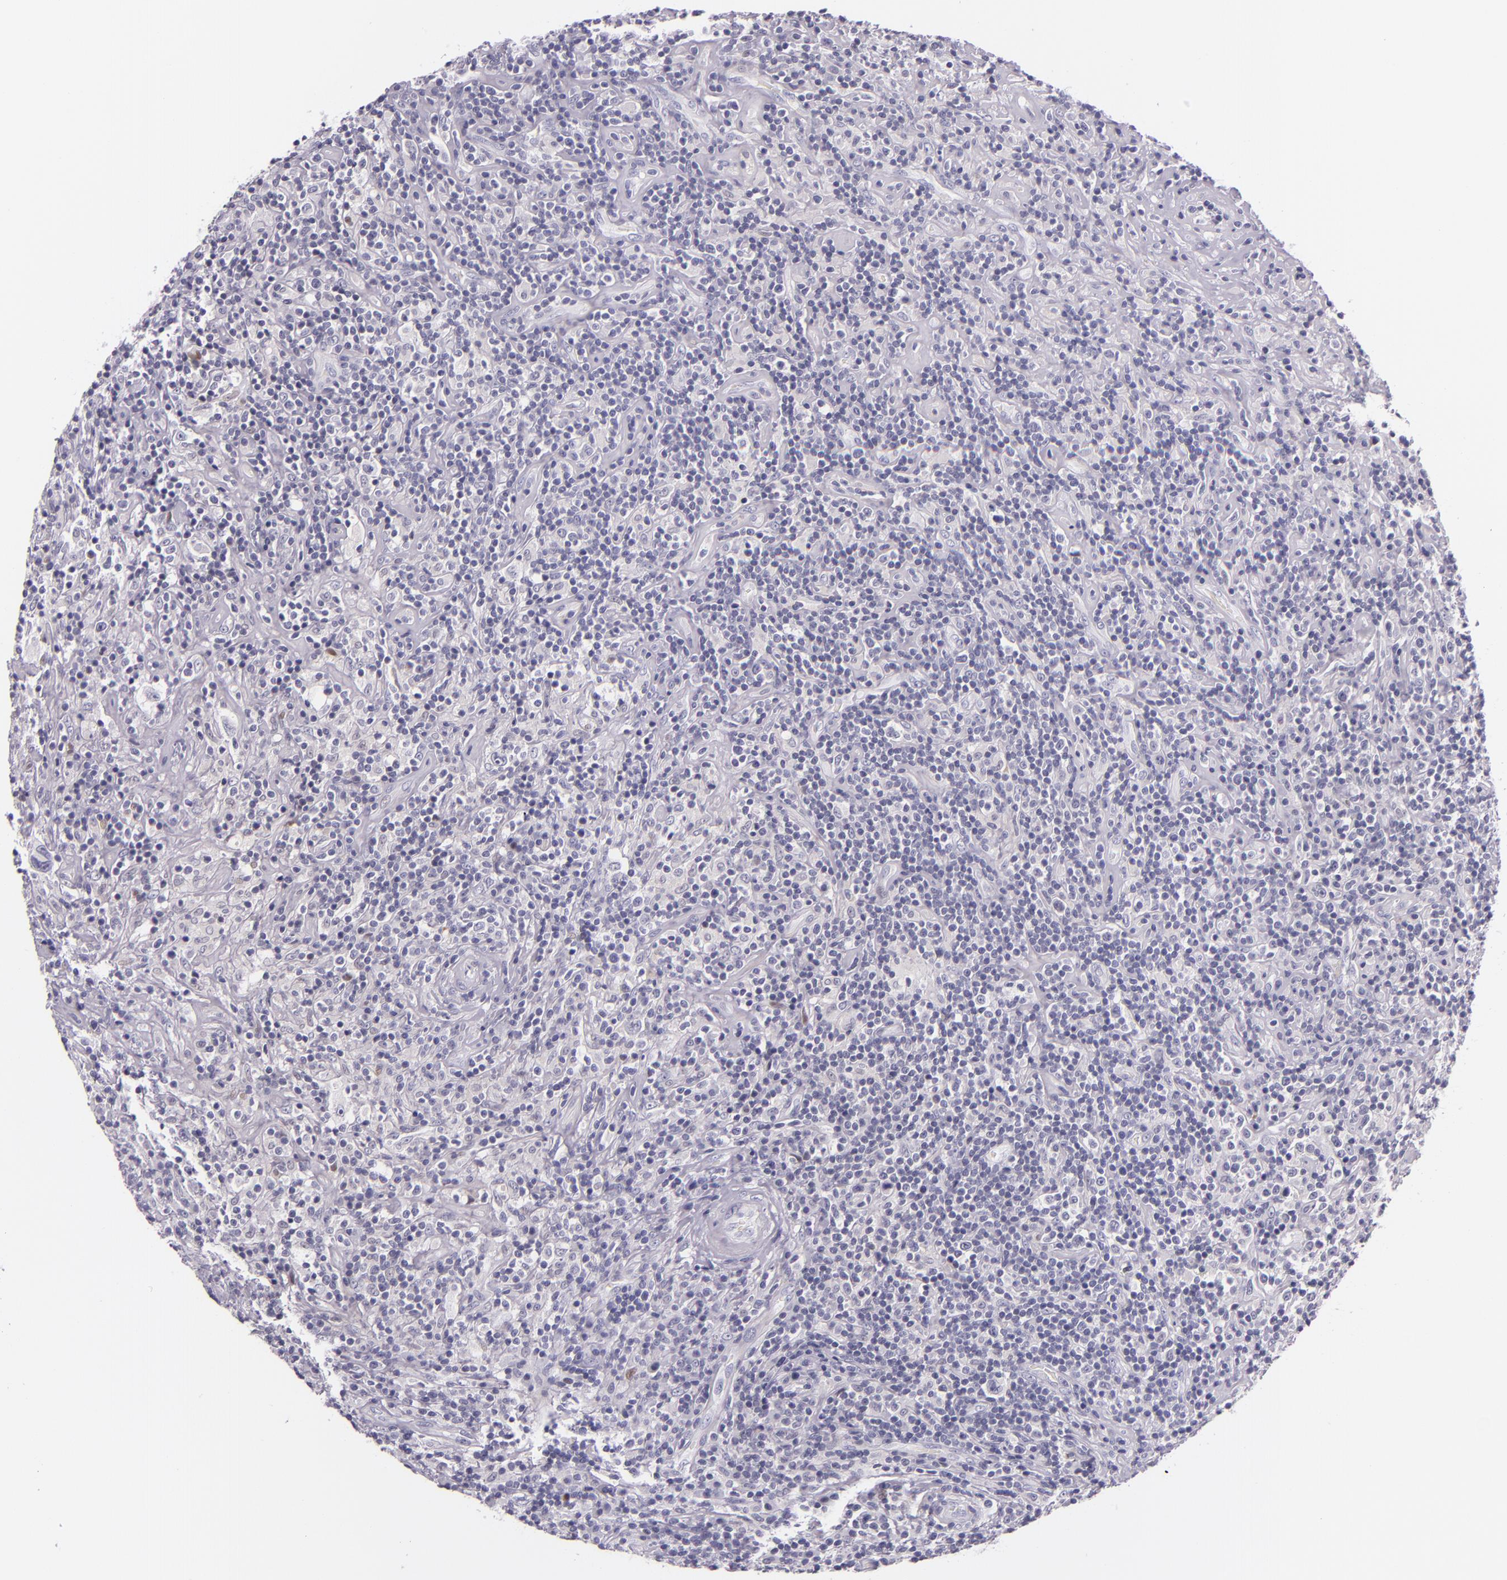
{"staining": {"intensity": "negative", "quantity": "none", "location": "none"}, "tissue": "lymphoma", "cell_type": "Tumor cells", "image_type": "cancer", "snomed": [{"axis": "morphology", "description": "Hodgkin's disease, NOS"}, {"axis": "topography", "description": "Lymph node"}], "caption": "High power microscopy photomicrograph of an immunohistochemistry (IHC) micrograph of Hodgkin's disease, revealing no significant expression in tumor cells. Brightfield microscopy of immunohistochemistry (IHC) stained with DAB (3,3'-diaminobenzidine) (brown) and hematoxylin (blue), captured at high magnification.", "gene": "HSP90AA1", "patient": {"sex": "male", "age": 46}}